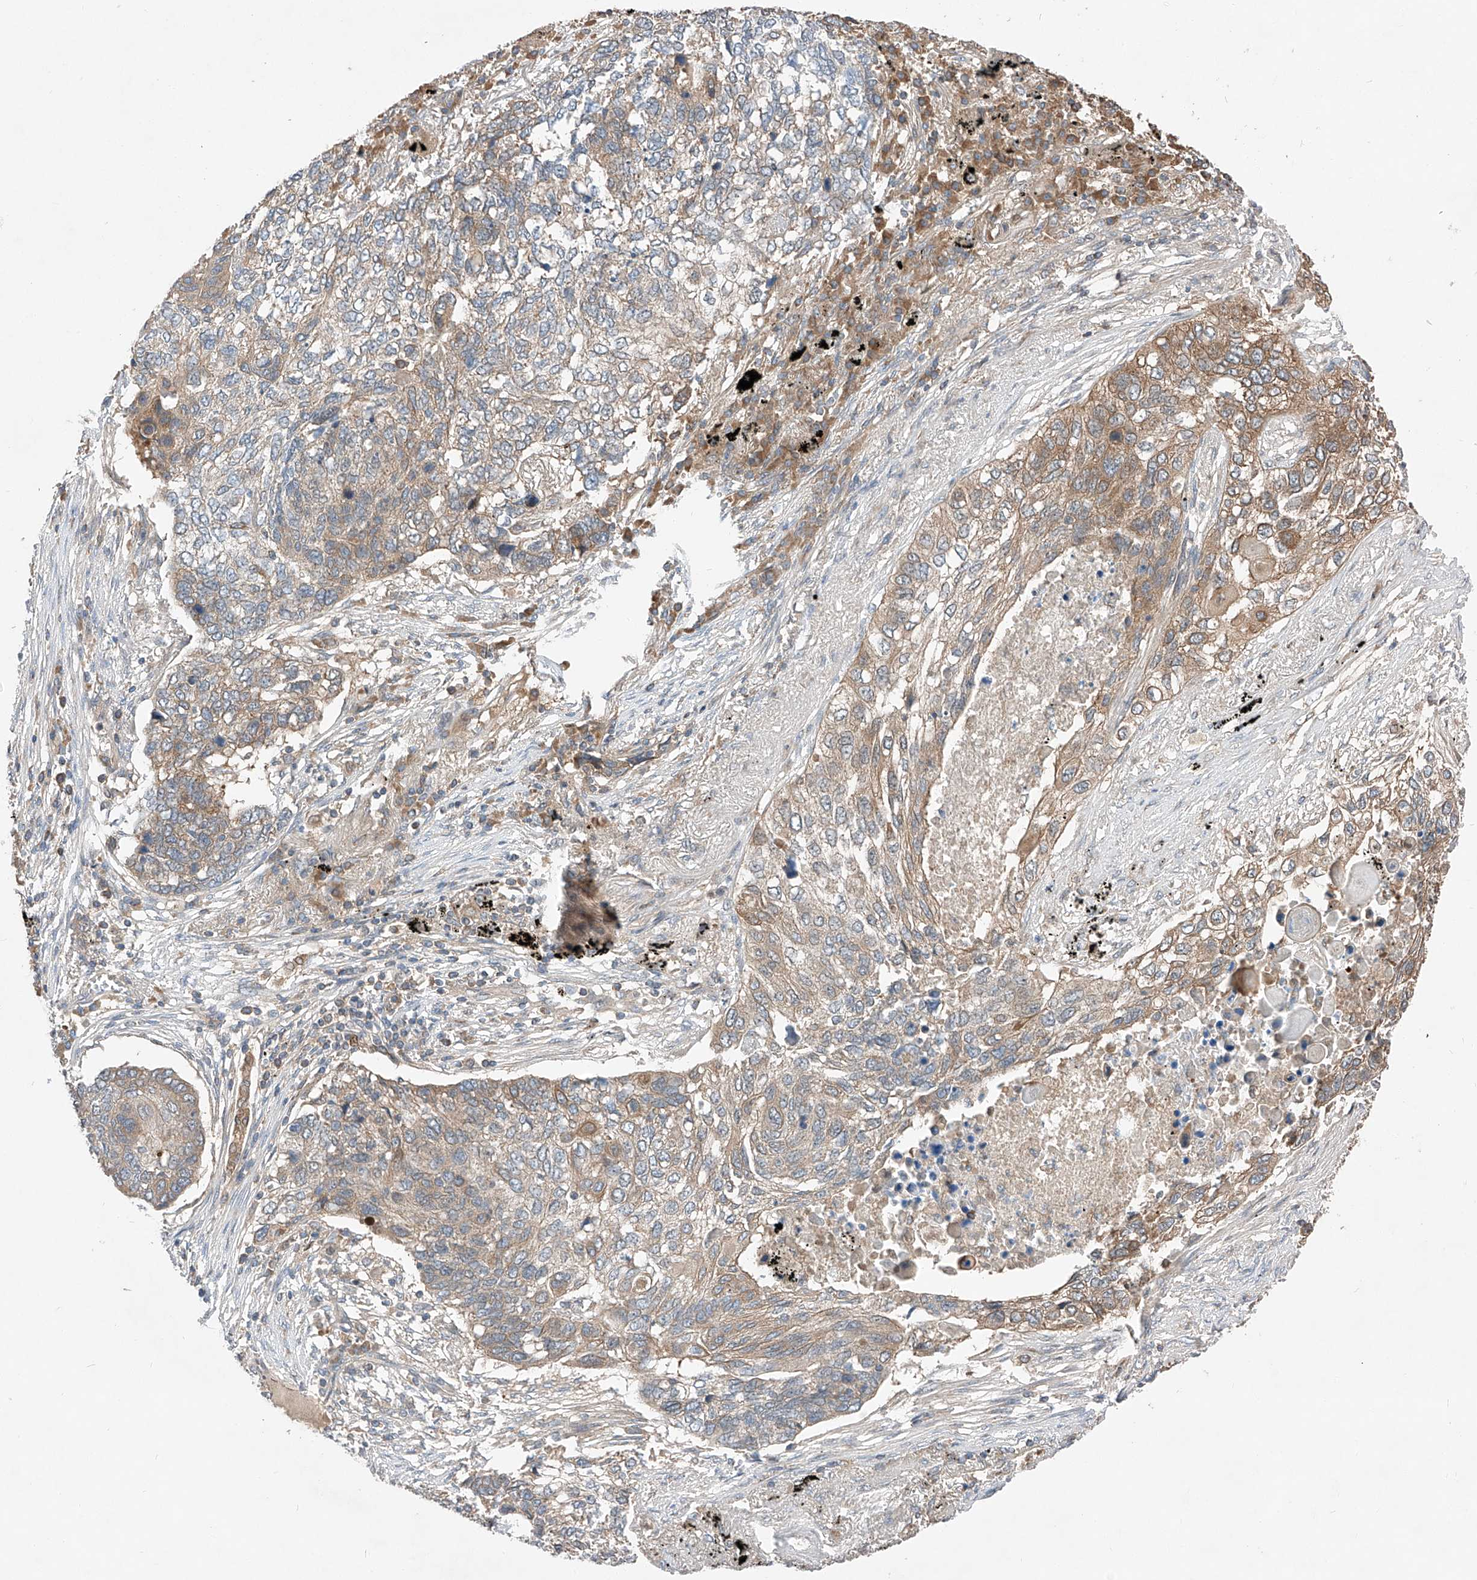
{"staining": {"intensity": "moderate", "quantity": "25%-75%", "location": "cytoplasmic/membranous"}, "tissue": "lung cancer", "cell_type": "Tumor cells", "image_type": "cancer", "snomed": [{"axis": "morphology", "description": "Squamous cell carcinoma, NOS"}, {"axis": "topography", "description": "Lung"}], "caption": "Lung cancer was stained to show a protein in brown. There is medium levels of moderate cytoplasmic/membranous positivity in about 25%-75% of tumor cells.", "gene": "RUSC1", "patient": {"sex": "female", "age": 63}}